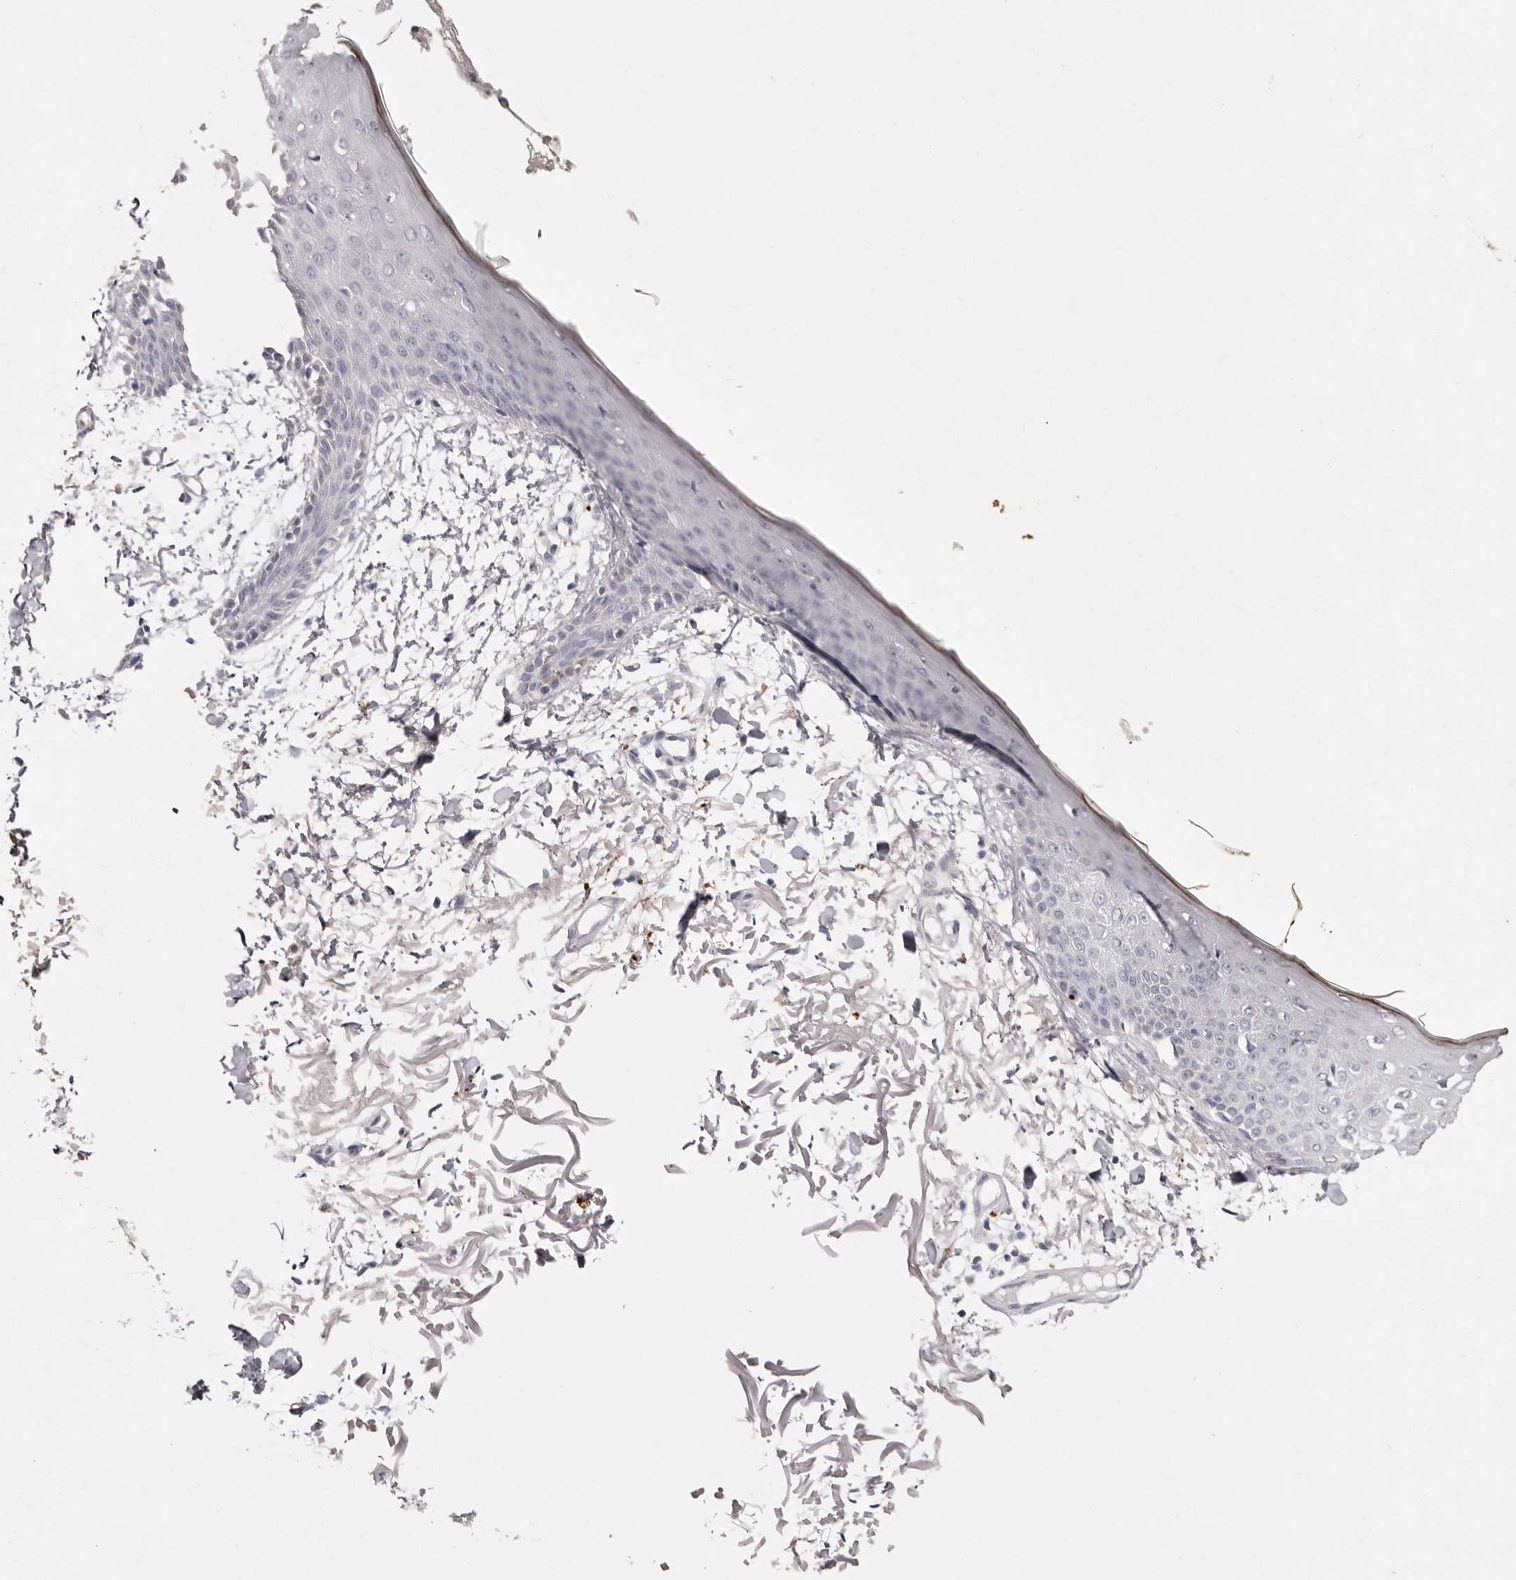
{"staining": {"intensity": "negative", "quantity": "none", "location": "none"}, "tissue": "skin", "cell_type": "Fibroblasts", "image_type": "normal", "snomed": [{"axis": "morphology", "description": "Normal tissue, NOS"}, {"axis": "morphology", "description": "Squamous cell carcinoma, NOS"}, {"axis": "topography", "description": "Skin"}, {"axis": "topography", "description": "Peripheral nerve tissue"}], "caption": "Immunohistochemistry of benign human skin exhibits no expression in fibroblasts.", "gene": "FAM185A", "patient": {"sex": "male", "age": 83}}